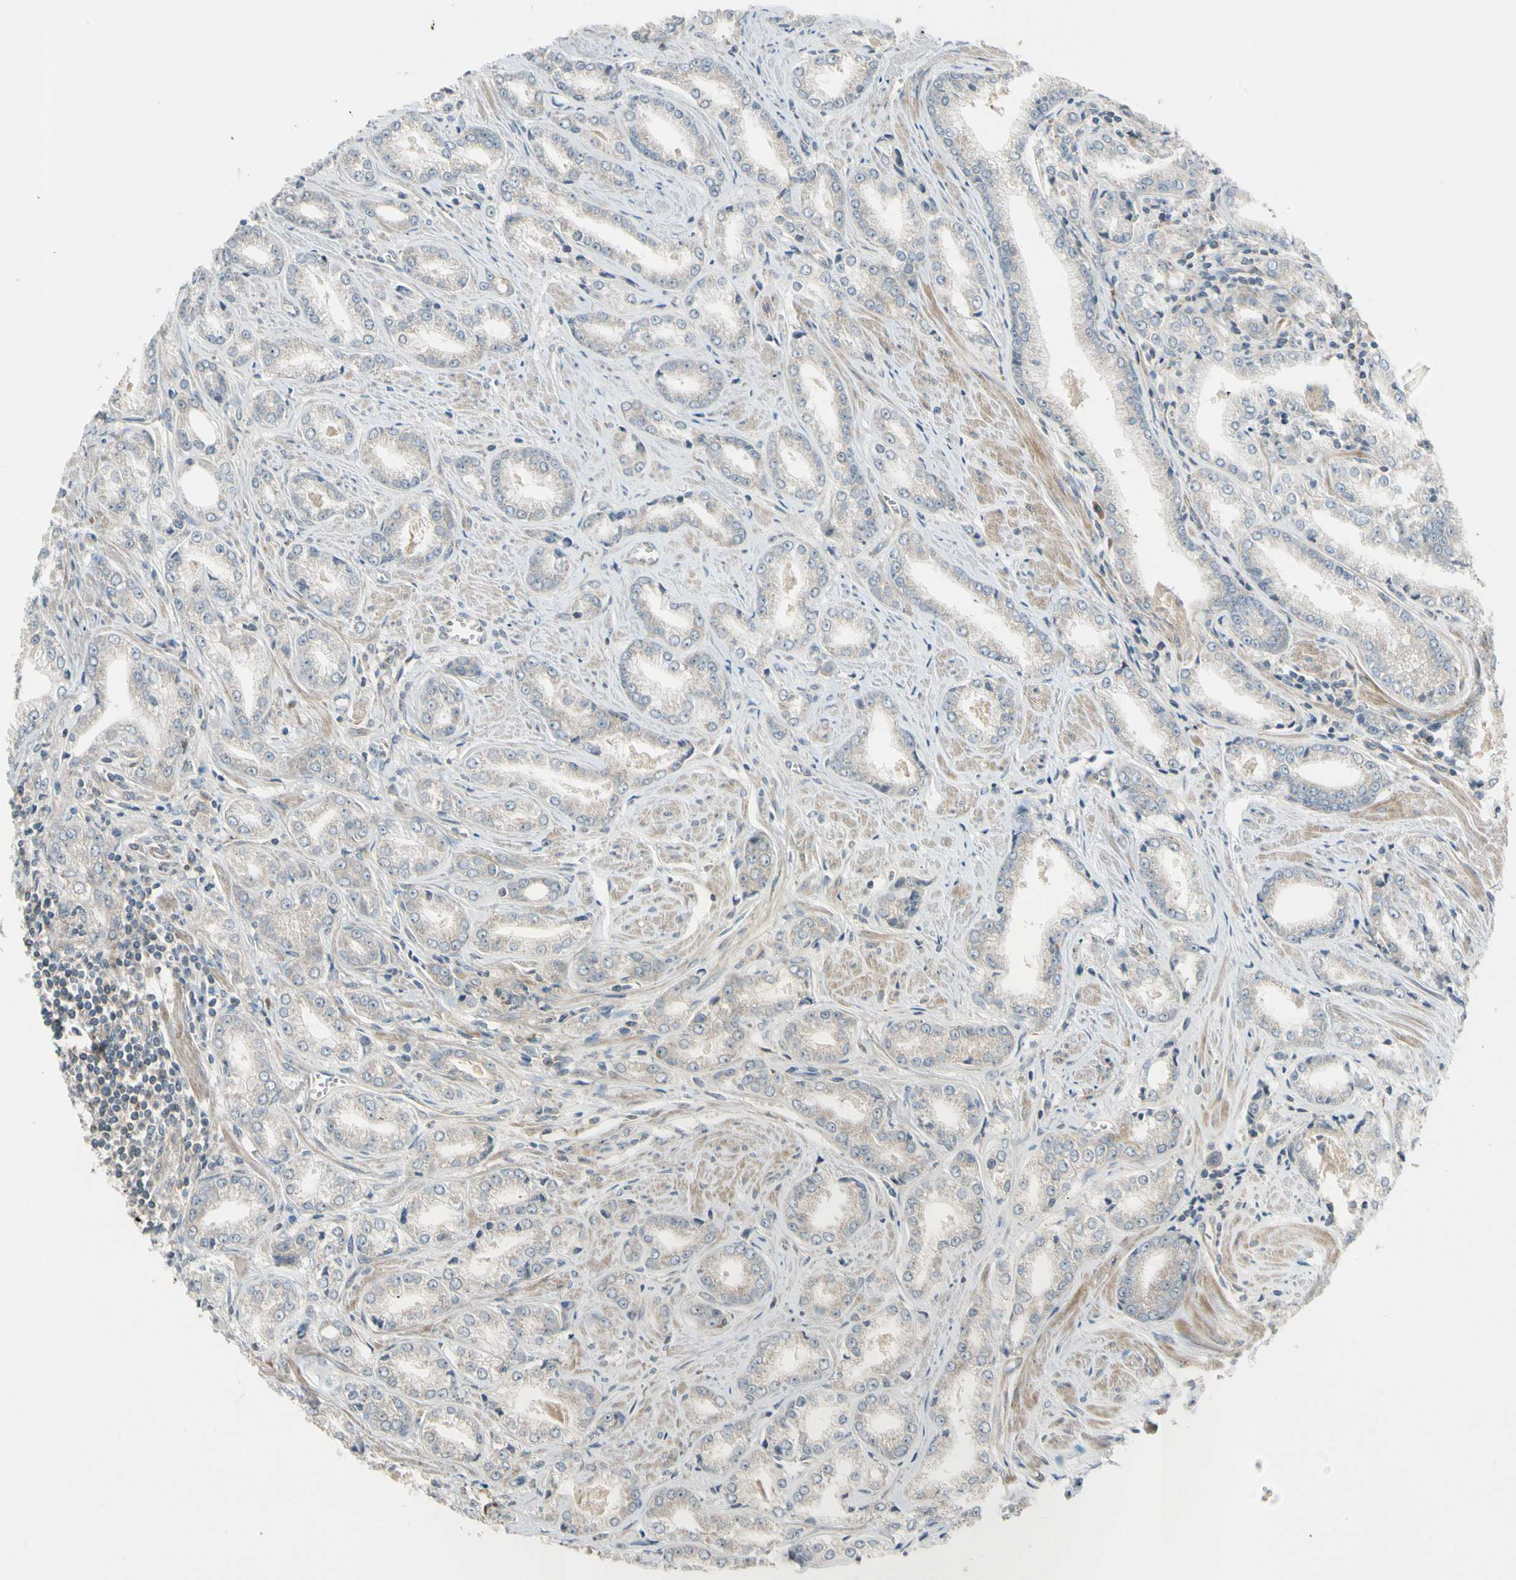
{"staining": {"intensity": "negative", "quantity": "none", "location": "none"}, "tissue": "prostate cancer", "cell_type": "Tumor cells", "image_type": "cancer", "snomed": [{"axis": "morphology", "description": "Adenocarcinoma, Low grade"}, {"axis": "topography", "description": "Prostate"}], "caption": "Tumor cells show no significant protein positivity in prostate adenocarcinoma (low-grade). (IHC, brightfield microscopy, high magnification).", "gene": "MST1R", "patient": {"sex": "male", "age": 64}}